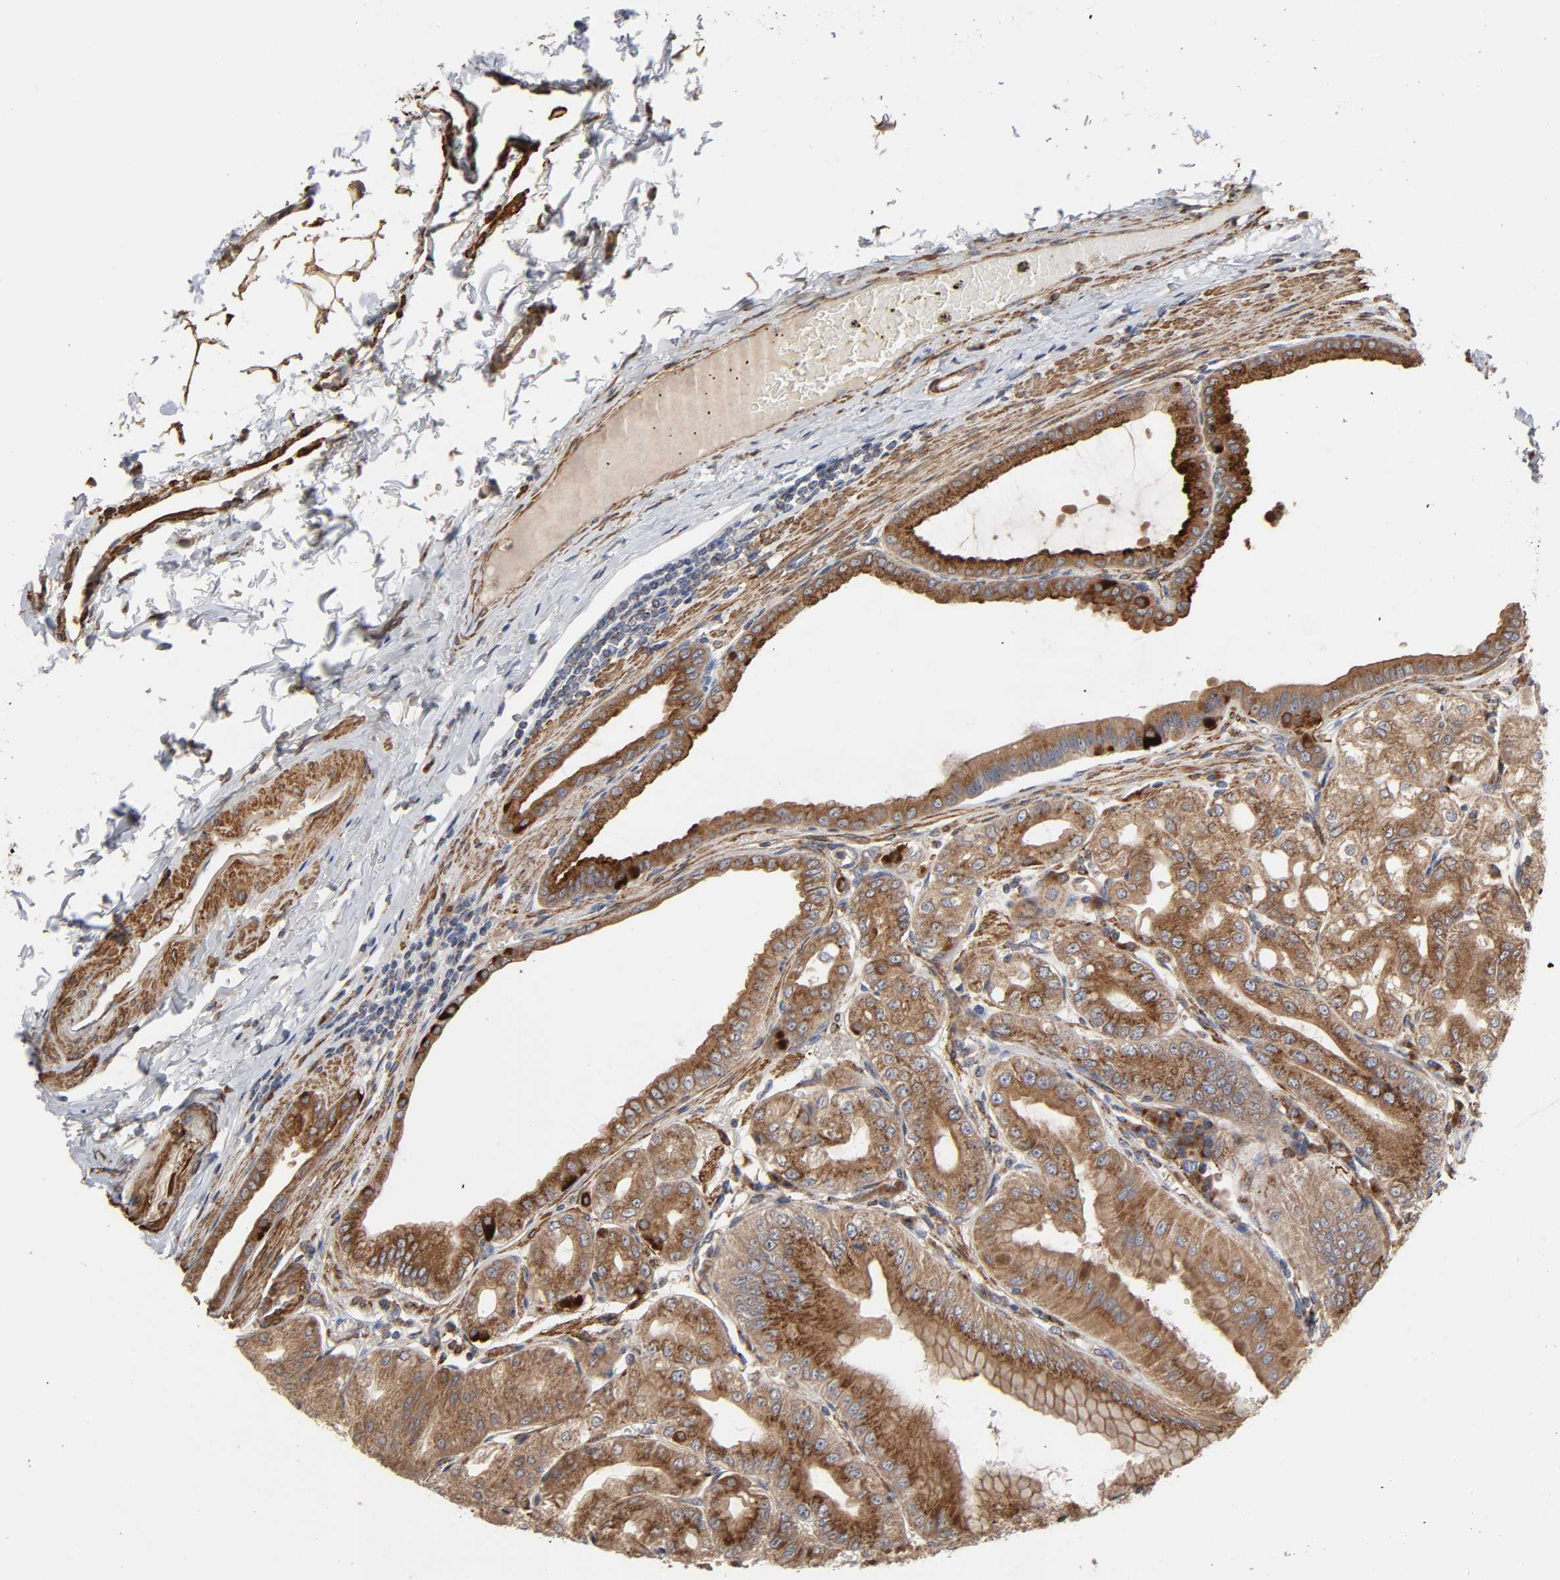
{"staining": {"intensity": "strong", "quantity": ">75%", "location": "cytoplasmic/membranous"}, "tissue": "stomach", "cell_type": "Glandular cells", "image_type": "normal", "snomed": [{"axis": "morphology", "description": "Normal tissue, NOS"}, {"axis": "topography", "description": "Stomach, lower"}], "caption": "DAB (3,3'-diaminobenzidine) immunohistochemical staining of benign human stomach reveals strong cytoplasmic/membranous protein positivity in approximately >75% of glandular cells.", "gene": "GNPTG", "patient": {"sex": "male", "age": 71}}